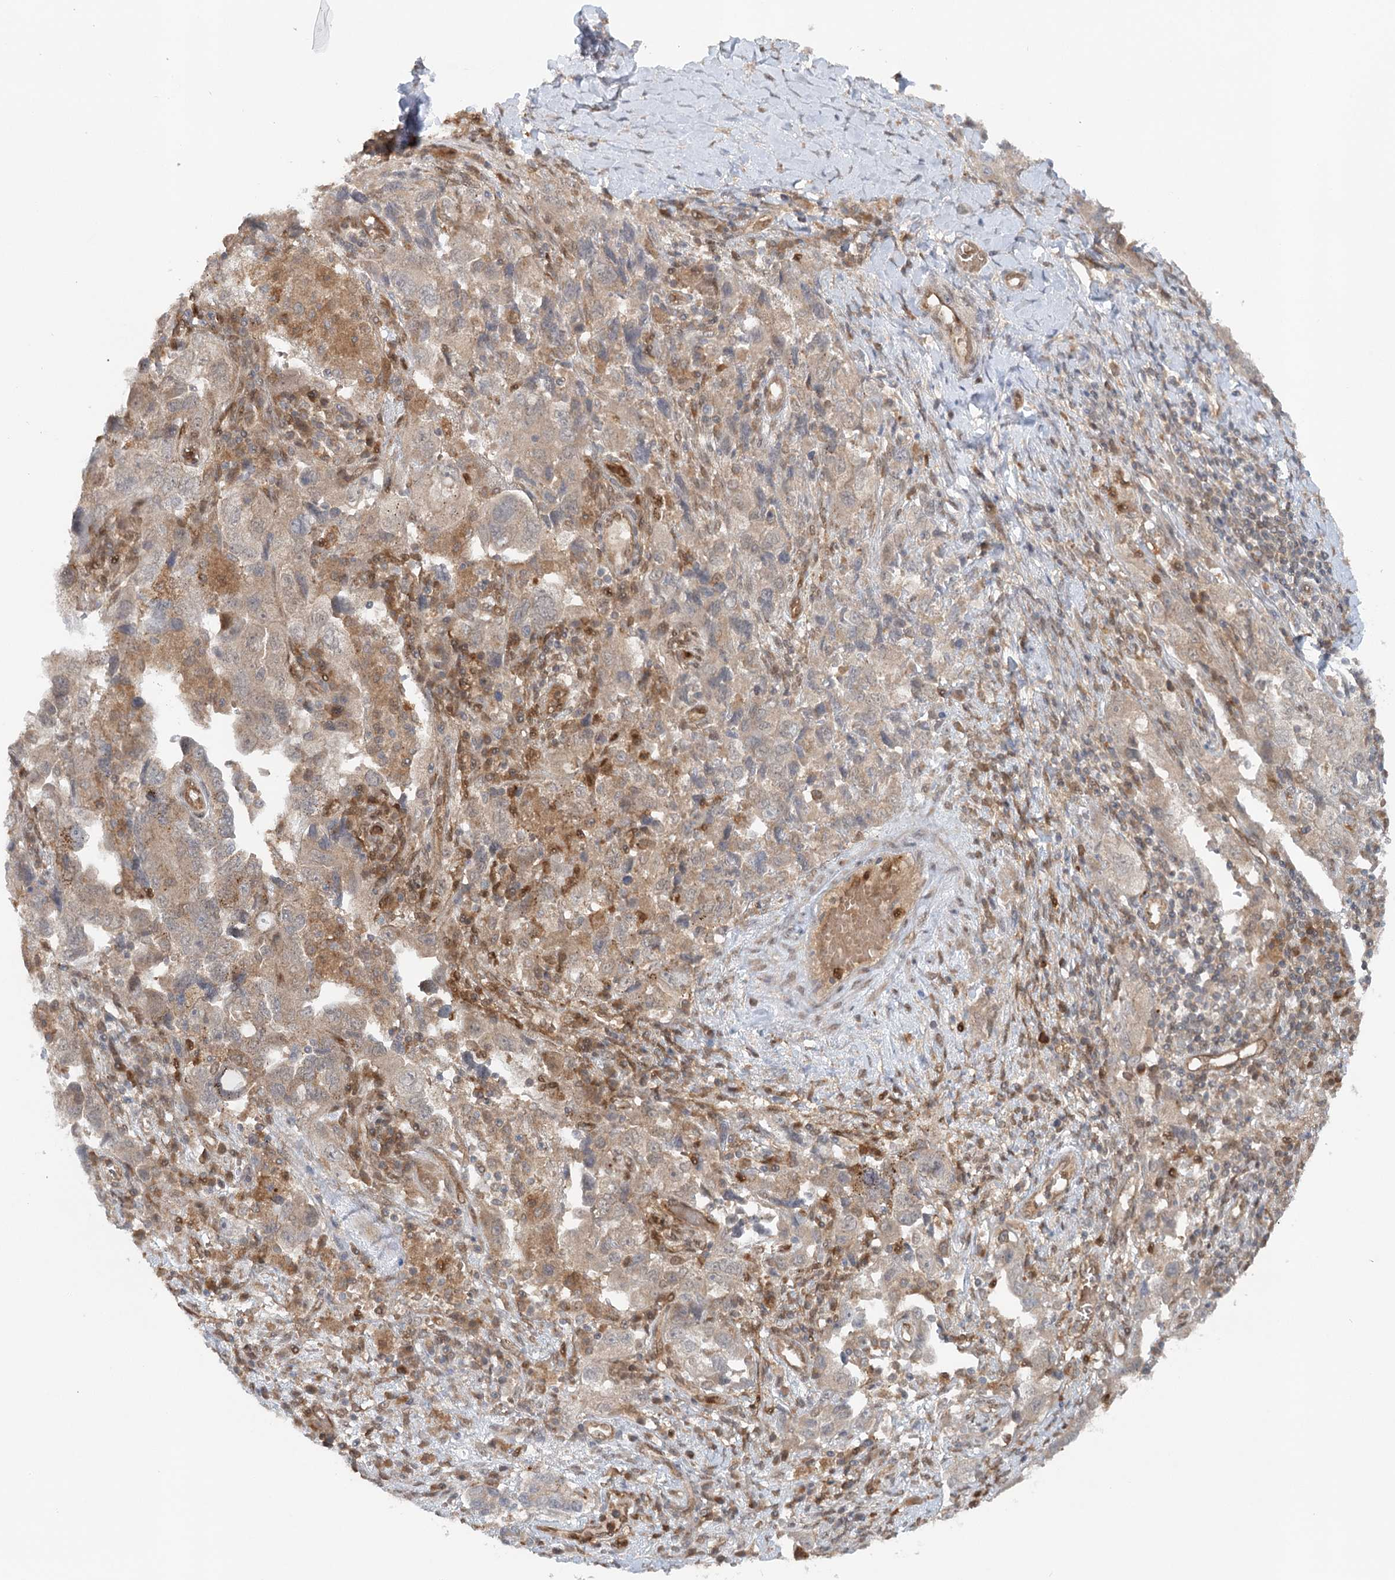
{"staining": {"intensity": "weak", "quantity": "25%-75%", "location": "cytoplasmic/membranous"}, "tissue": "ovarian cancer", "cell_type": "Tumor cells", "image_type": "cancer", "snomed": [{"axis": "morphology", "description": "Carcinoma, NOS"}, {"axis": "morphology", "description": "Cystadenocarcinoma, serous, NOS"}, {"axis": "topography", "description": "Ovary"}], "caption": "Tumor cells demonstrate low levels of weak cytoplasmic/membranous expression in approximately 25%-75% of cells in human ovarian carcinoma.", "gene": "GBE1", "patient": {"sex": "female", "age": 69}}